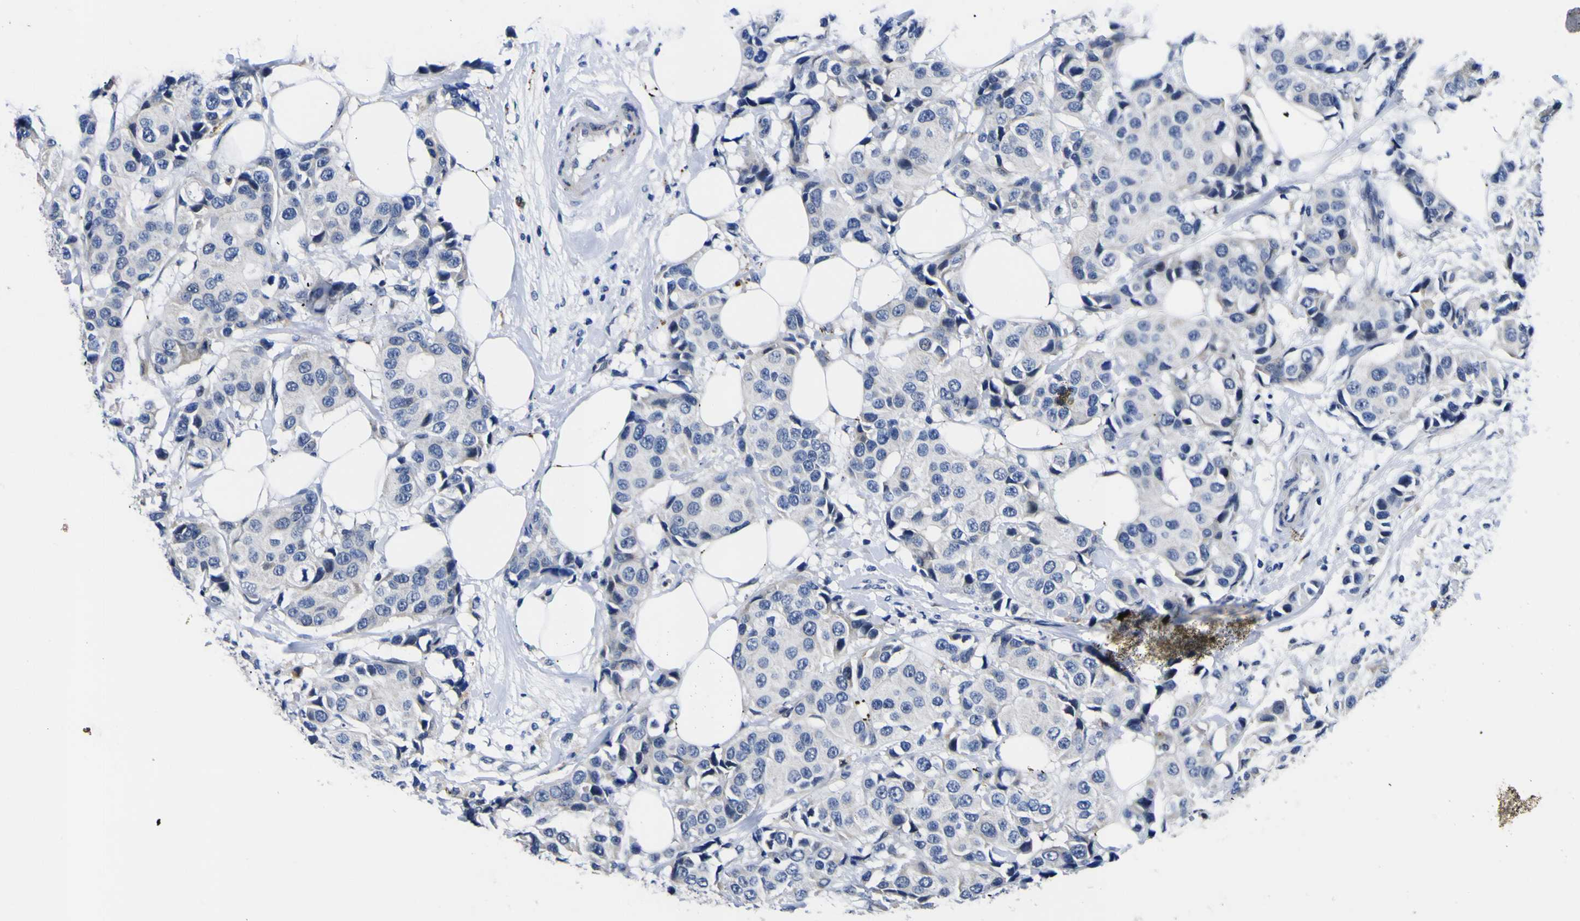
{"staining": {"intensity": "negative", "quantity": "none", "location": "none"}, "tissue": "breast cancer", "cell_type": "Tumor cells", "image_type": "cancer", "snomed": [{"axis": "morphology", "description": "Normal tissue, NOS"}, {"axis": "morphology", "description": "Duct carcinoma"}, {"axis": "topography", "description": "Breast"}], "caption": "Immunohistochemistry (IHC) image of breast infiltrating ductal carcinoma stained for a protein (brown), which displays no positivity in tumor cells.", "gene": "IGFLR1", "patient": {"sex": "female", "age": 39}}